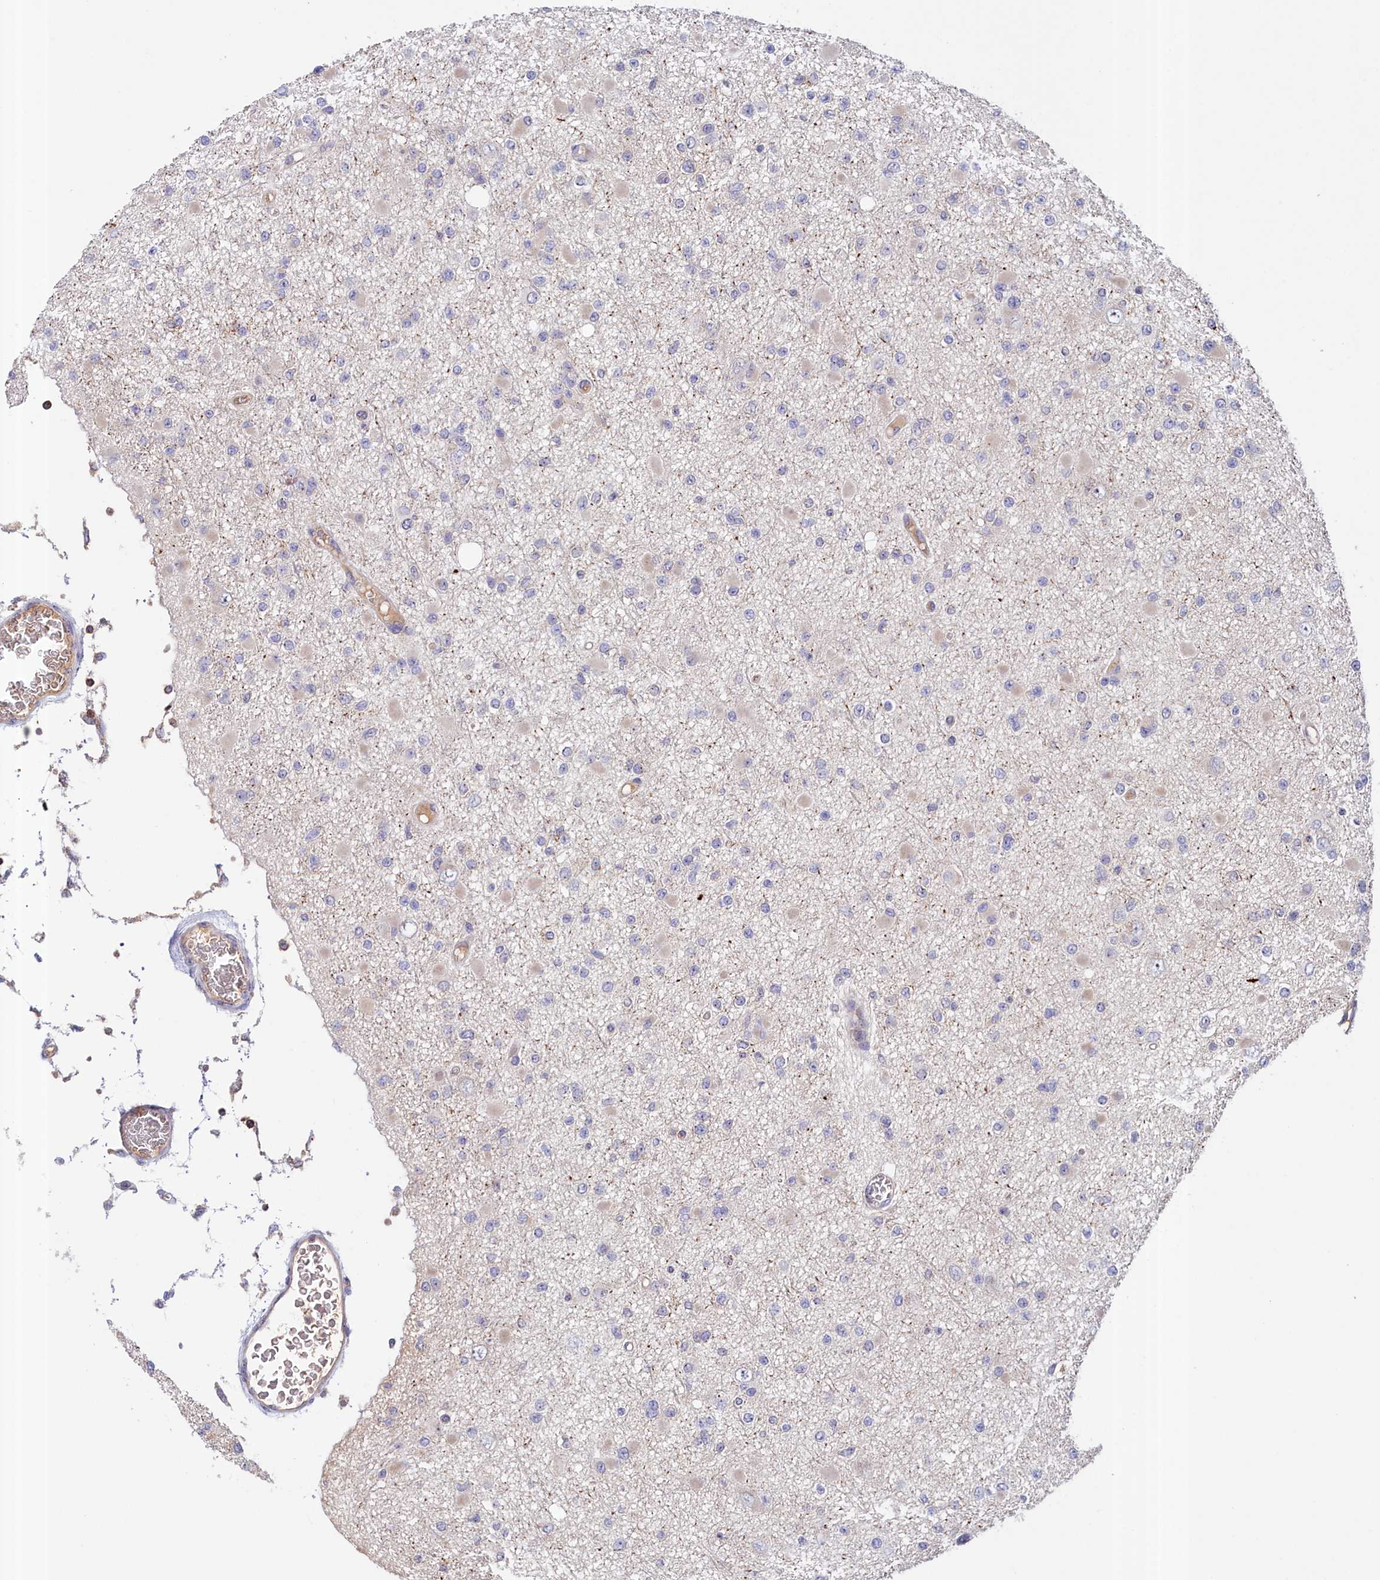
{"staining": {"intensity": "negative", "quantity": "none", "location": "none"}, "tissue": "glioma", "cell_type": "Tumor cells", "image_type": "cancer", "snomed": [{"axis": "morphology", "description": "Glioma, malignant, Low grade"}, {"axis": "topography", "description": "Brain"}], "caption": "Tumor cells are negative for brown protein staining in malignant low-grade glioma.", "gene": "NEURL4", "patient": {"sex": "female", "age": 22}}